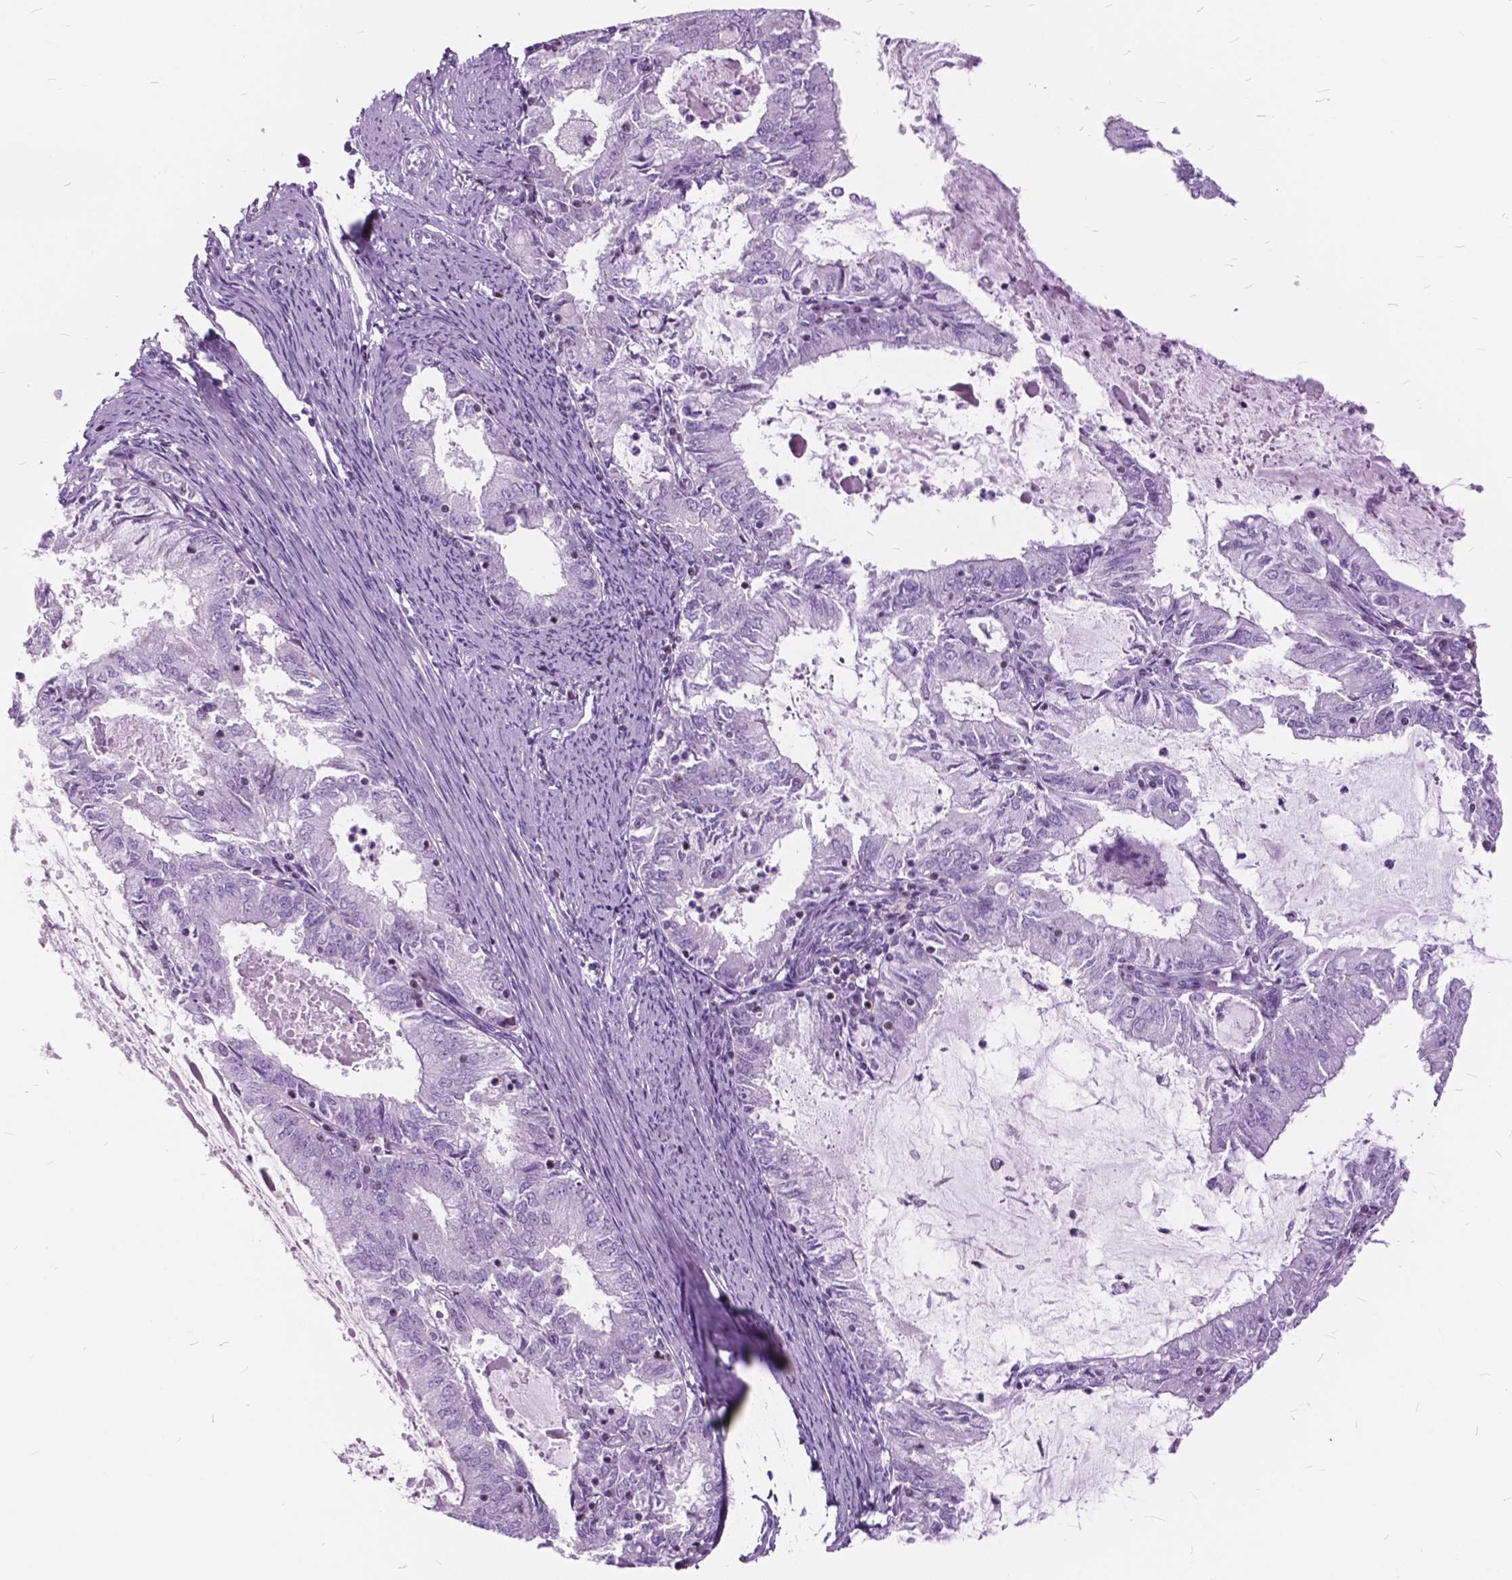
{"staining": {"intensity": "negative", "quantity": "none", "location": "none"}, "tissue": "endometrial cancer", "cell_type": "Tumor cells", "image_type": "cancer", "snomed": [{"axis": "morphology", "description": "Adenocarcinoma, NOS"}, {"axis": "topography", "description": "Endometrium"}], "caption": "Immunohistochemistry of endometrial cancer (adenocarcinoma) reveals no staining in tumor cells.", "gene": "SP140", "patient": {"sex": "female", "age": 57}}